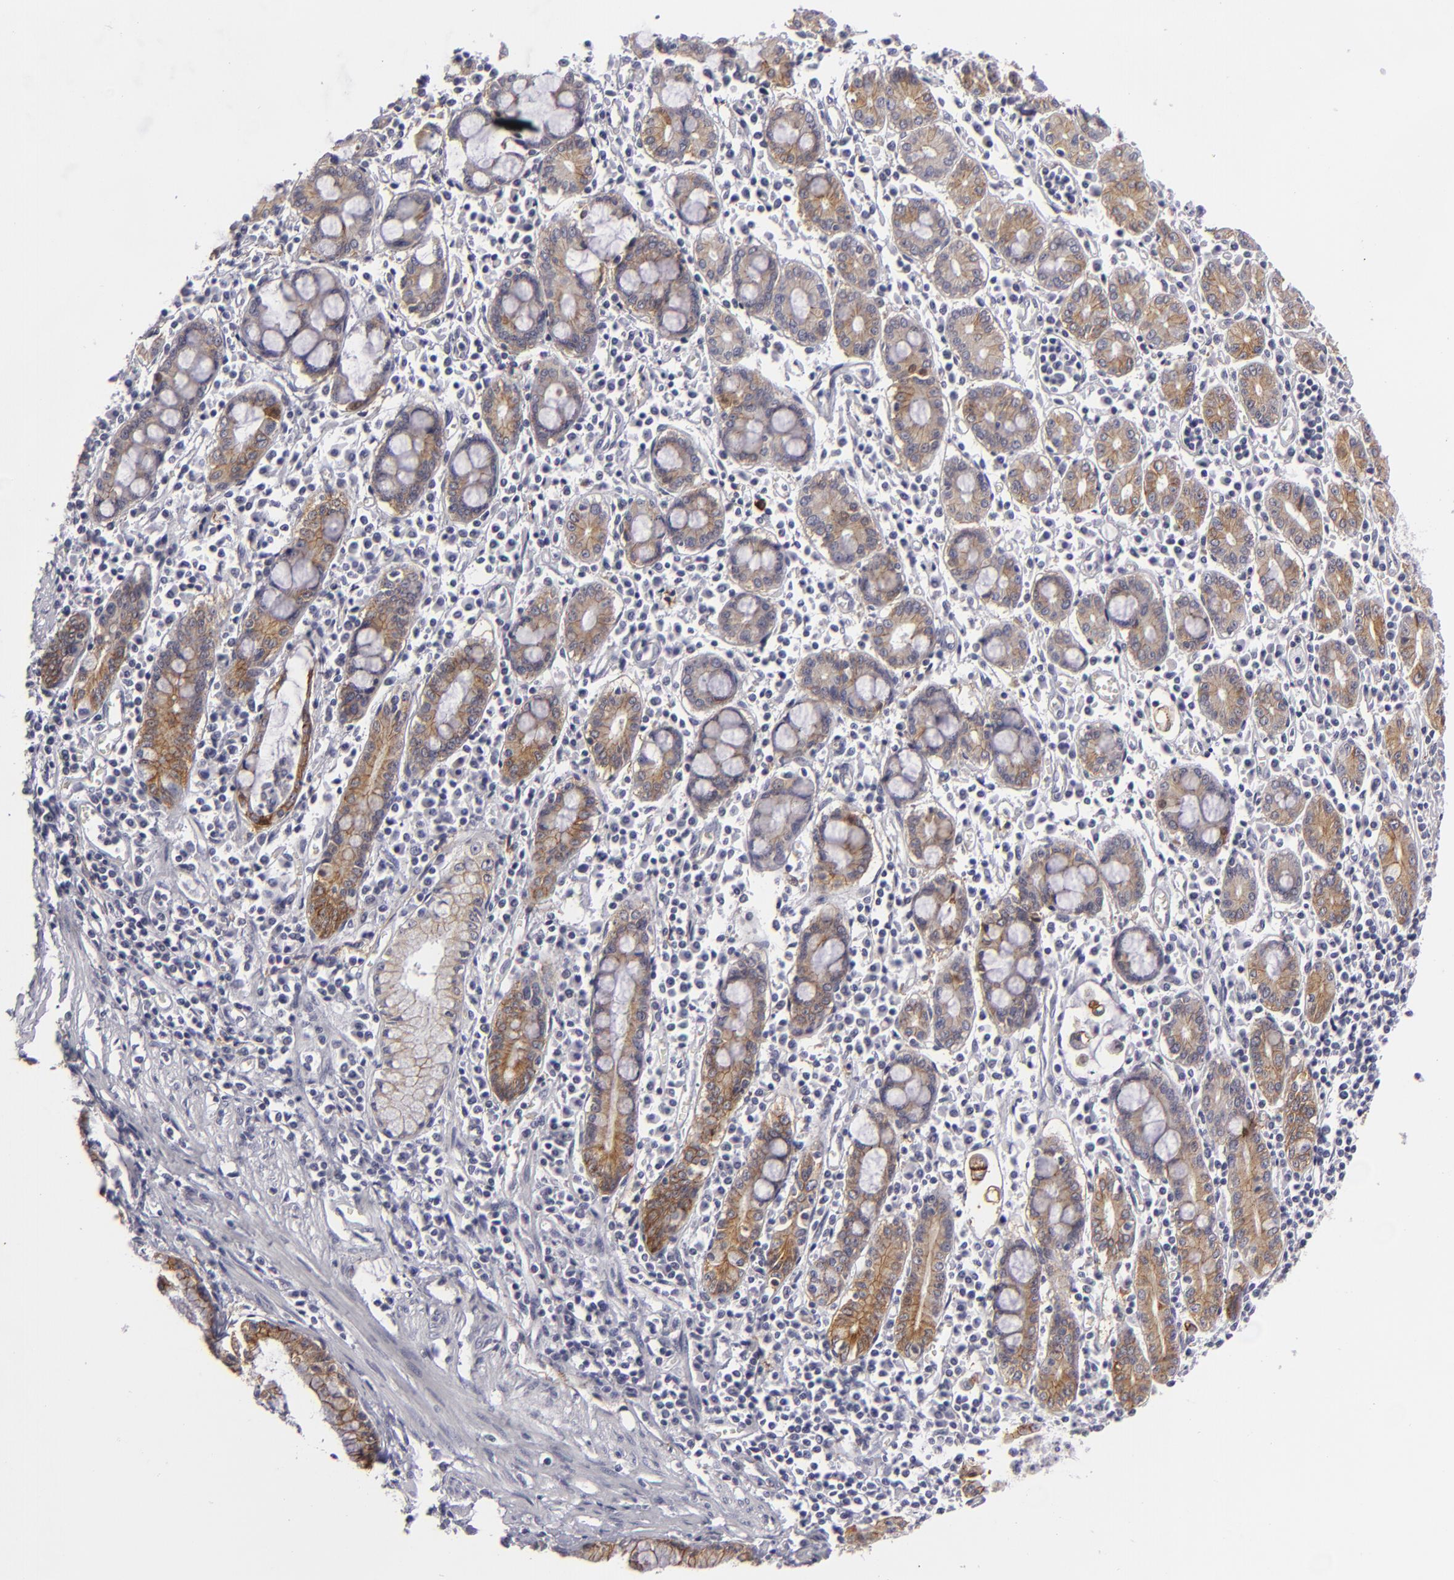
{"staining": {"intensity": "moderate", "quantity": "25%-75%", "location": "cytoplasmic/membranous"}, "tissue": "pancreatic cancer", "cell_type": "Tumor cells", "image_type": "cancer", "snomed": [{"axis": "morphology", "description": "Adenocarcinoma, NOS"}, {"axis": "topography", "description": "Pancreas"}], "caption": "A photomicrograph of pancreatic adenocarcinoma stained for a protein reveals moderate cytoplasmic/membranous brown staining in tumor cells.", "gene": "JUP", "patient": {"sex": "male", "age": 59}}